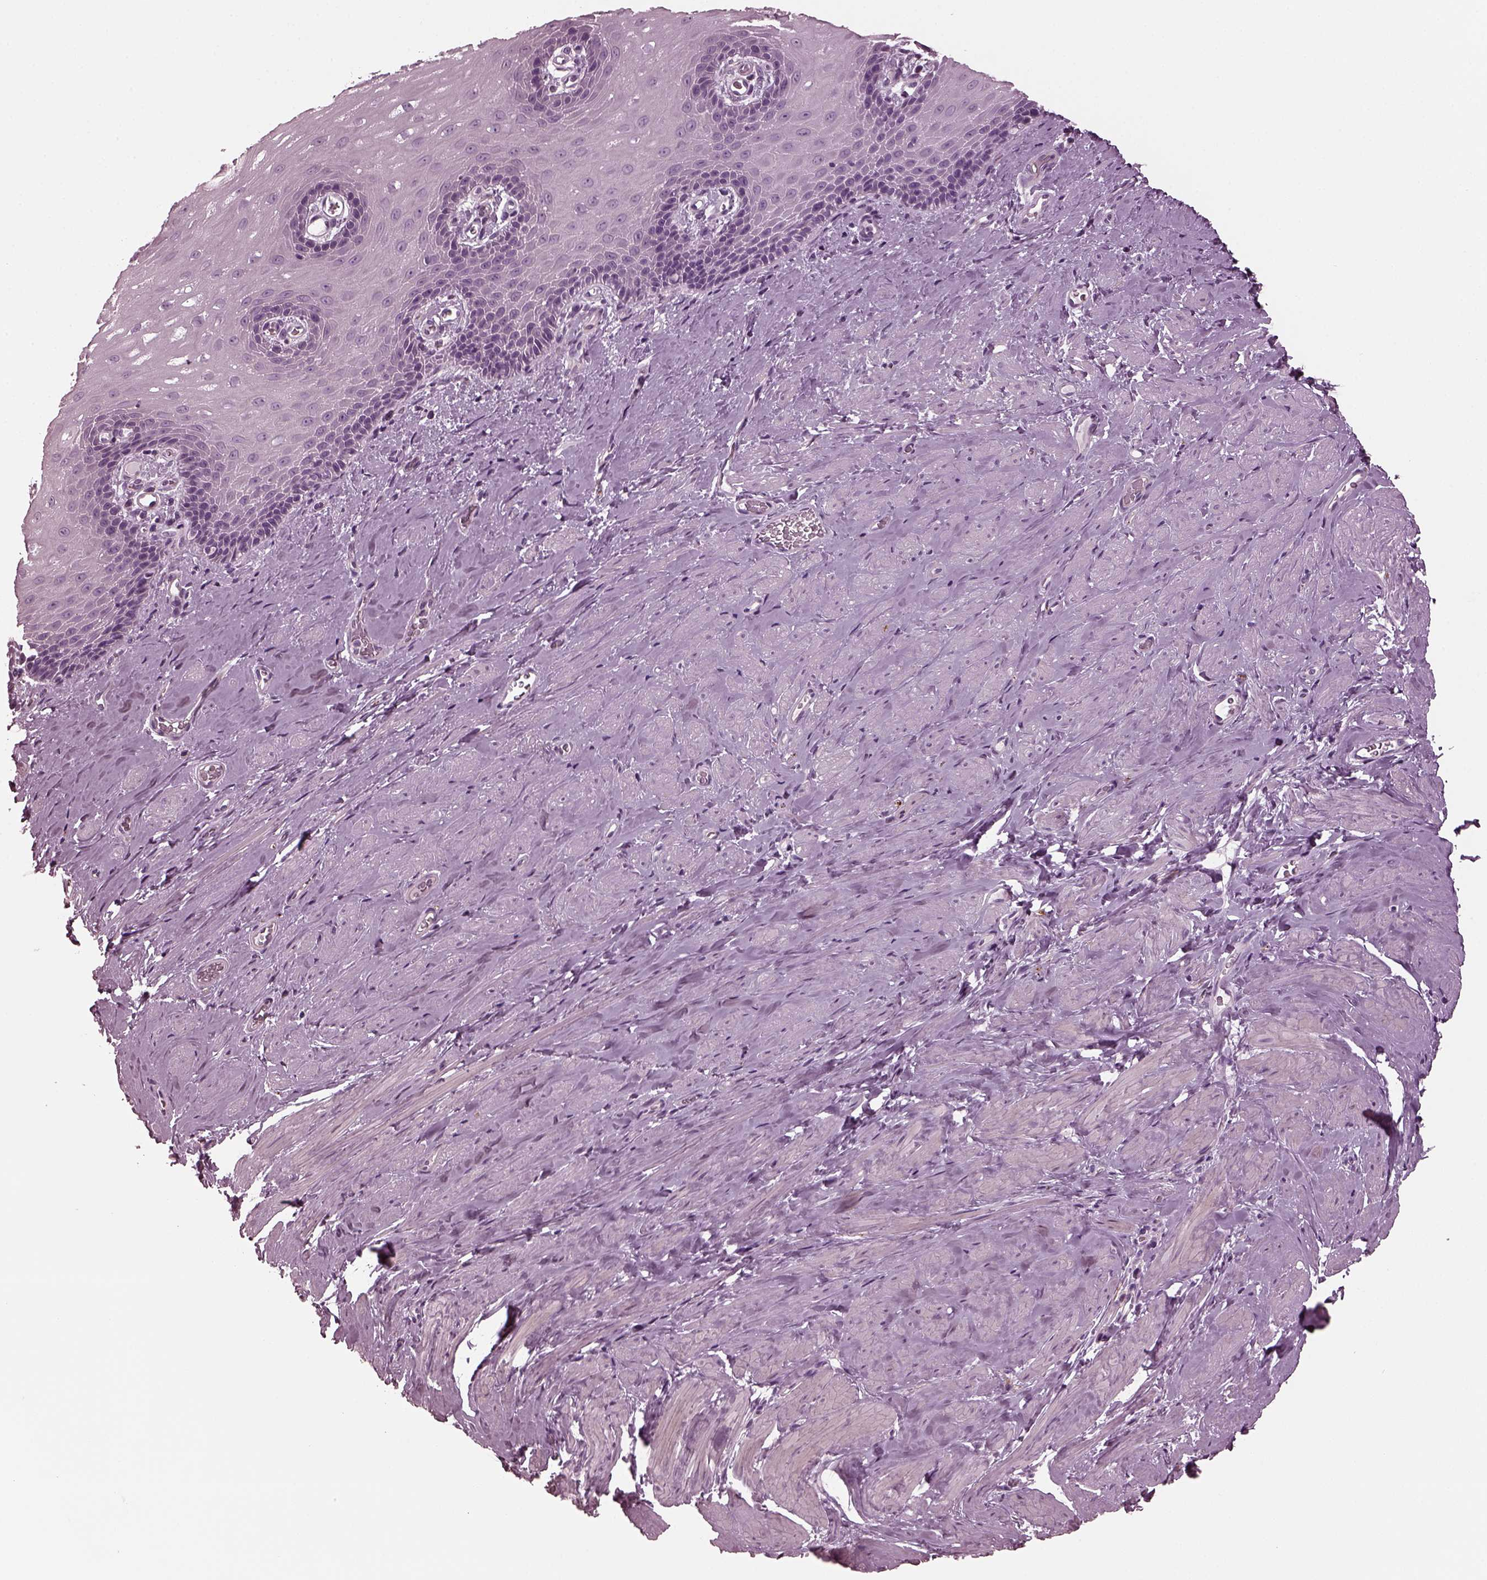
{"staining": {"intensity": "negative", "quantity": "none", "location": "none"}, "tissue": "esophagus", "cell_type": "Squamous epithelial cells", "image_type": "normal", "snomed": [{"axis": "morphology", "description": "Normal tissue, NOS"}, {"axis": "topography", "description": "Esophagus"}], "caption": "IHC of normal human esophagus shows no staining in squamous epithelial cells.", "gene": "GDF11", "patient": {"sex": "male", "age": 64}}